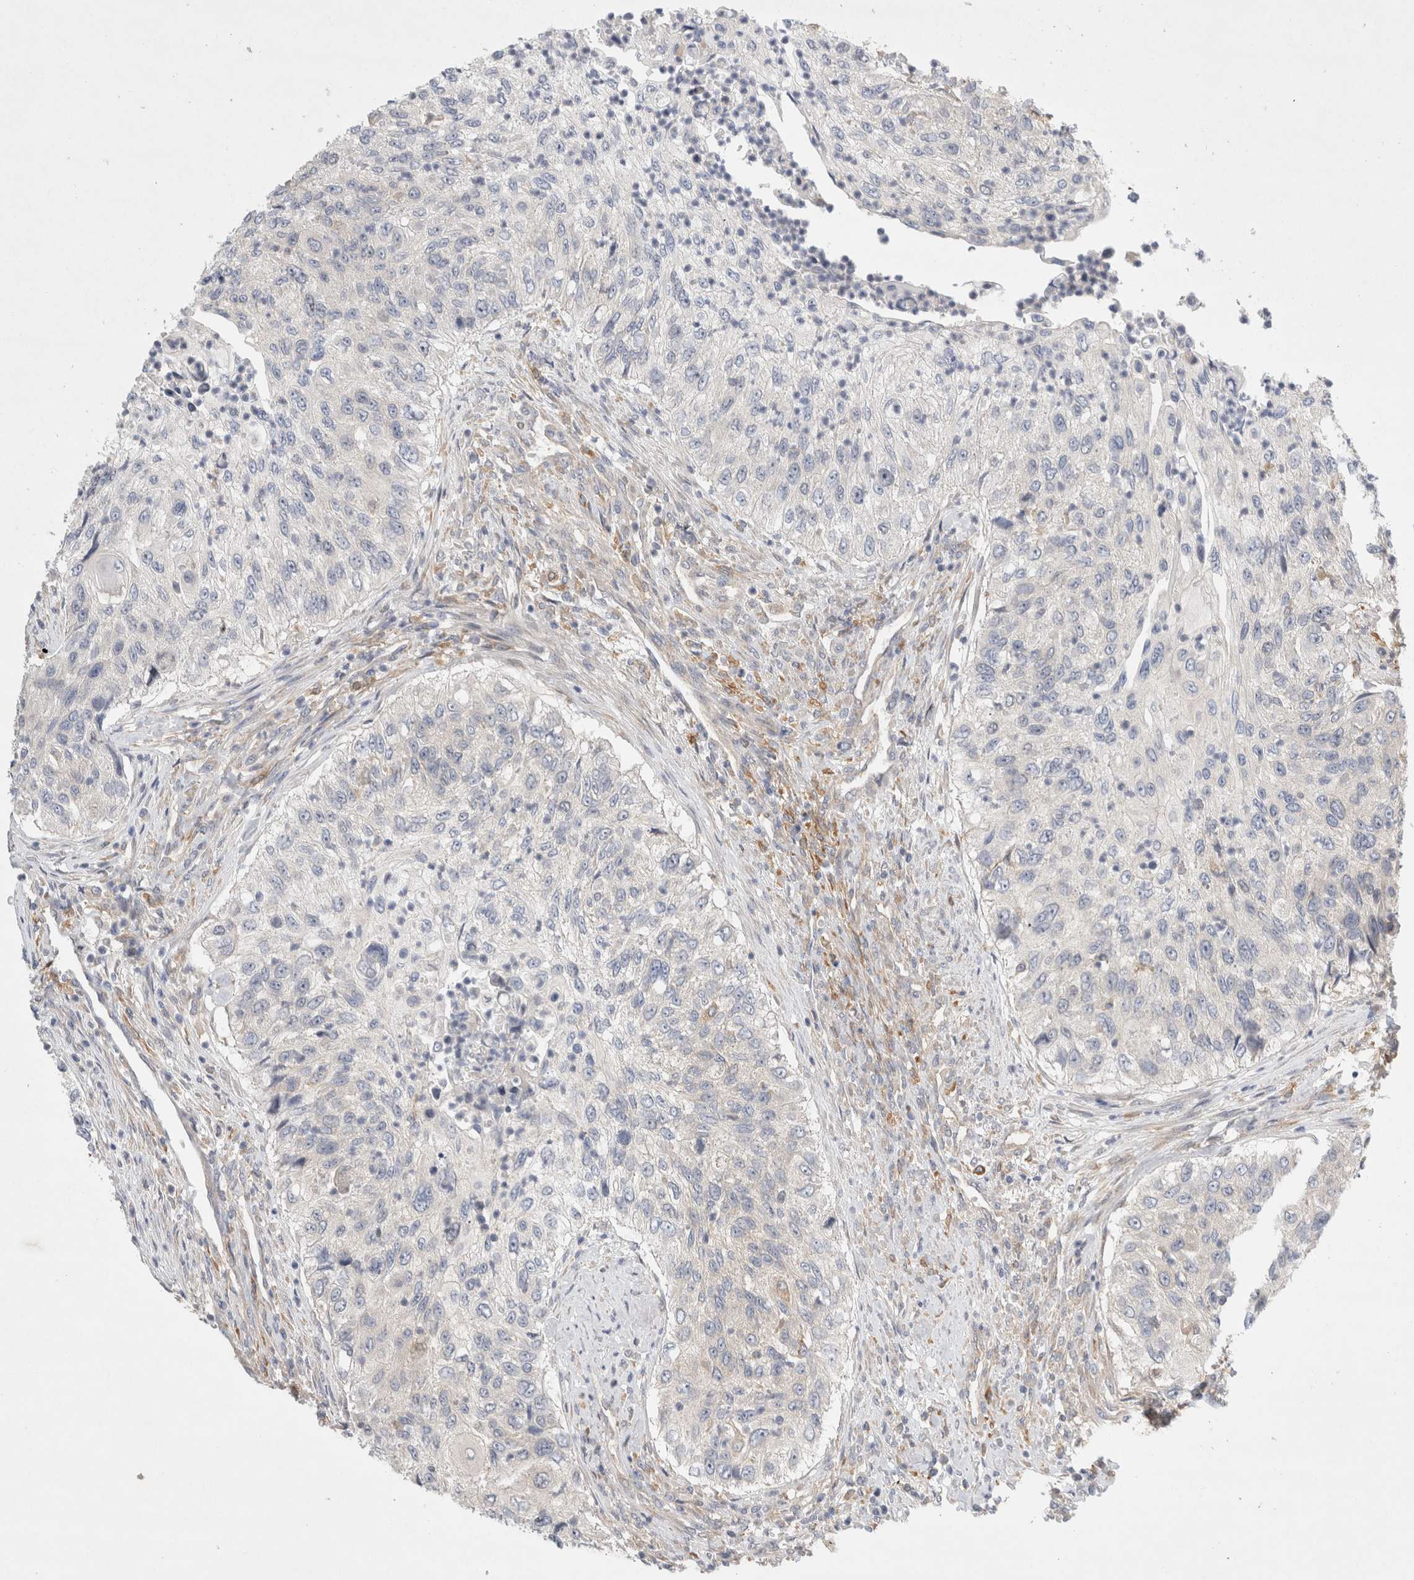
{"staining": {"intensity": "negative", "quantity": "none", "location": "none"}, "tissue": "urothelial cancer", "cell_type": "Tumor cells", "image_type": "cancer", "snomed": [{"axis": "morphology", "description": "Urothelial carcinoma, High grade"}, {"axis": "topography", "description": "Urinary bladder"}], "caption": "A high-resolution histopathology image shows immunohistochemistry staining of urothelial cancer, which reveals no significant staining in tumor cells.", "gene": "CDCA7L", "patient": {"sex": "female", "age": 60}}